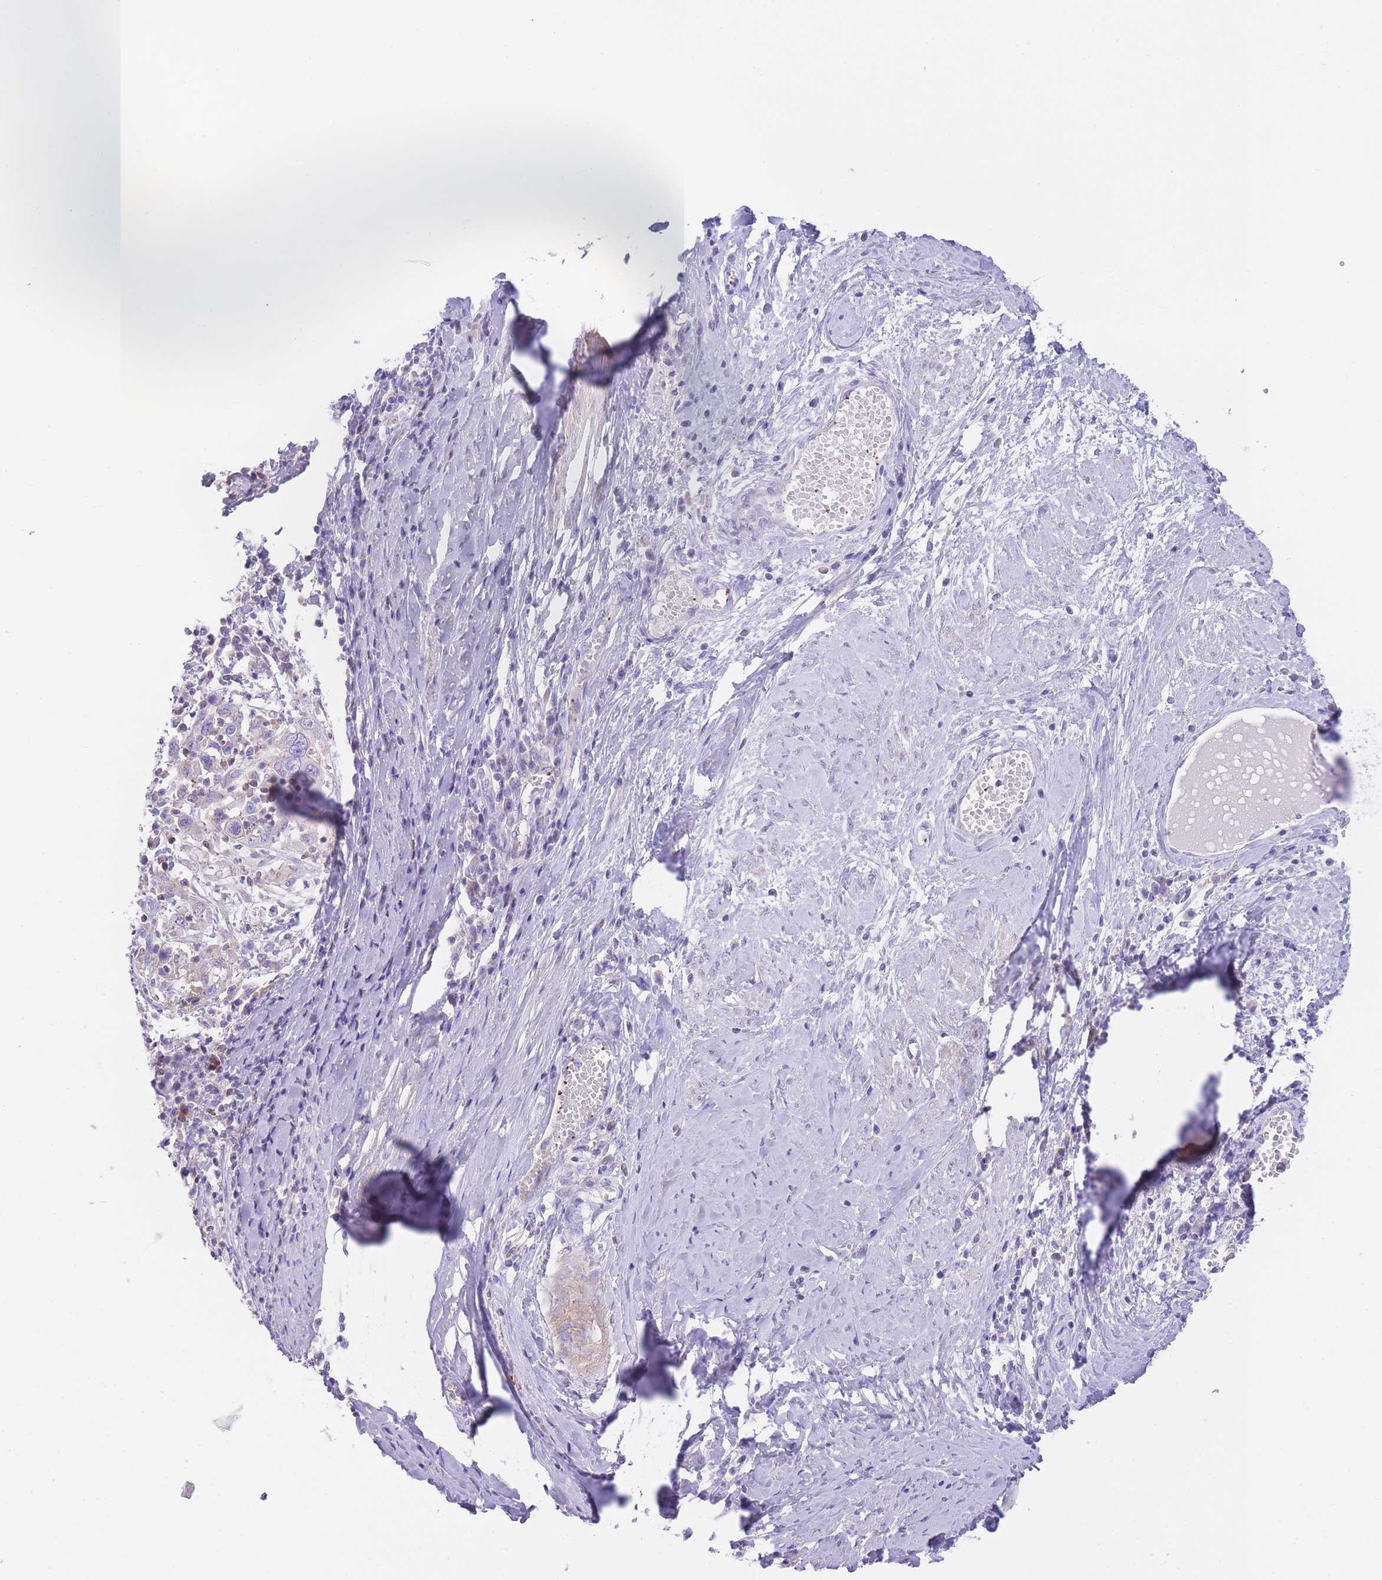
{"staining": {"intensity": "negative", "quantity": "none", "location": "none"}, "tissue": "cervical cancer", "cell_type": "Tumor cells", "image_type": "cancer", "snomed": [{"axis": "morphology", "description": "Squamous cell carcinoma, NOS"}, {"axis": "topography", "description": "Cervix"}], "caption": "DAB immunohistochemical staining of human cervical squamous cell carcinoma displays no significant expression in tumor cells.", "gene": "LDB3", "patient": {"sex": "female", "age": 46}}